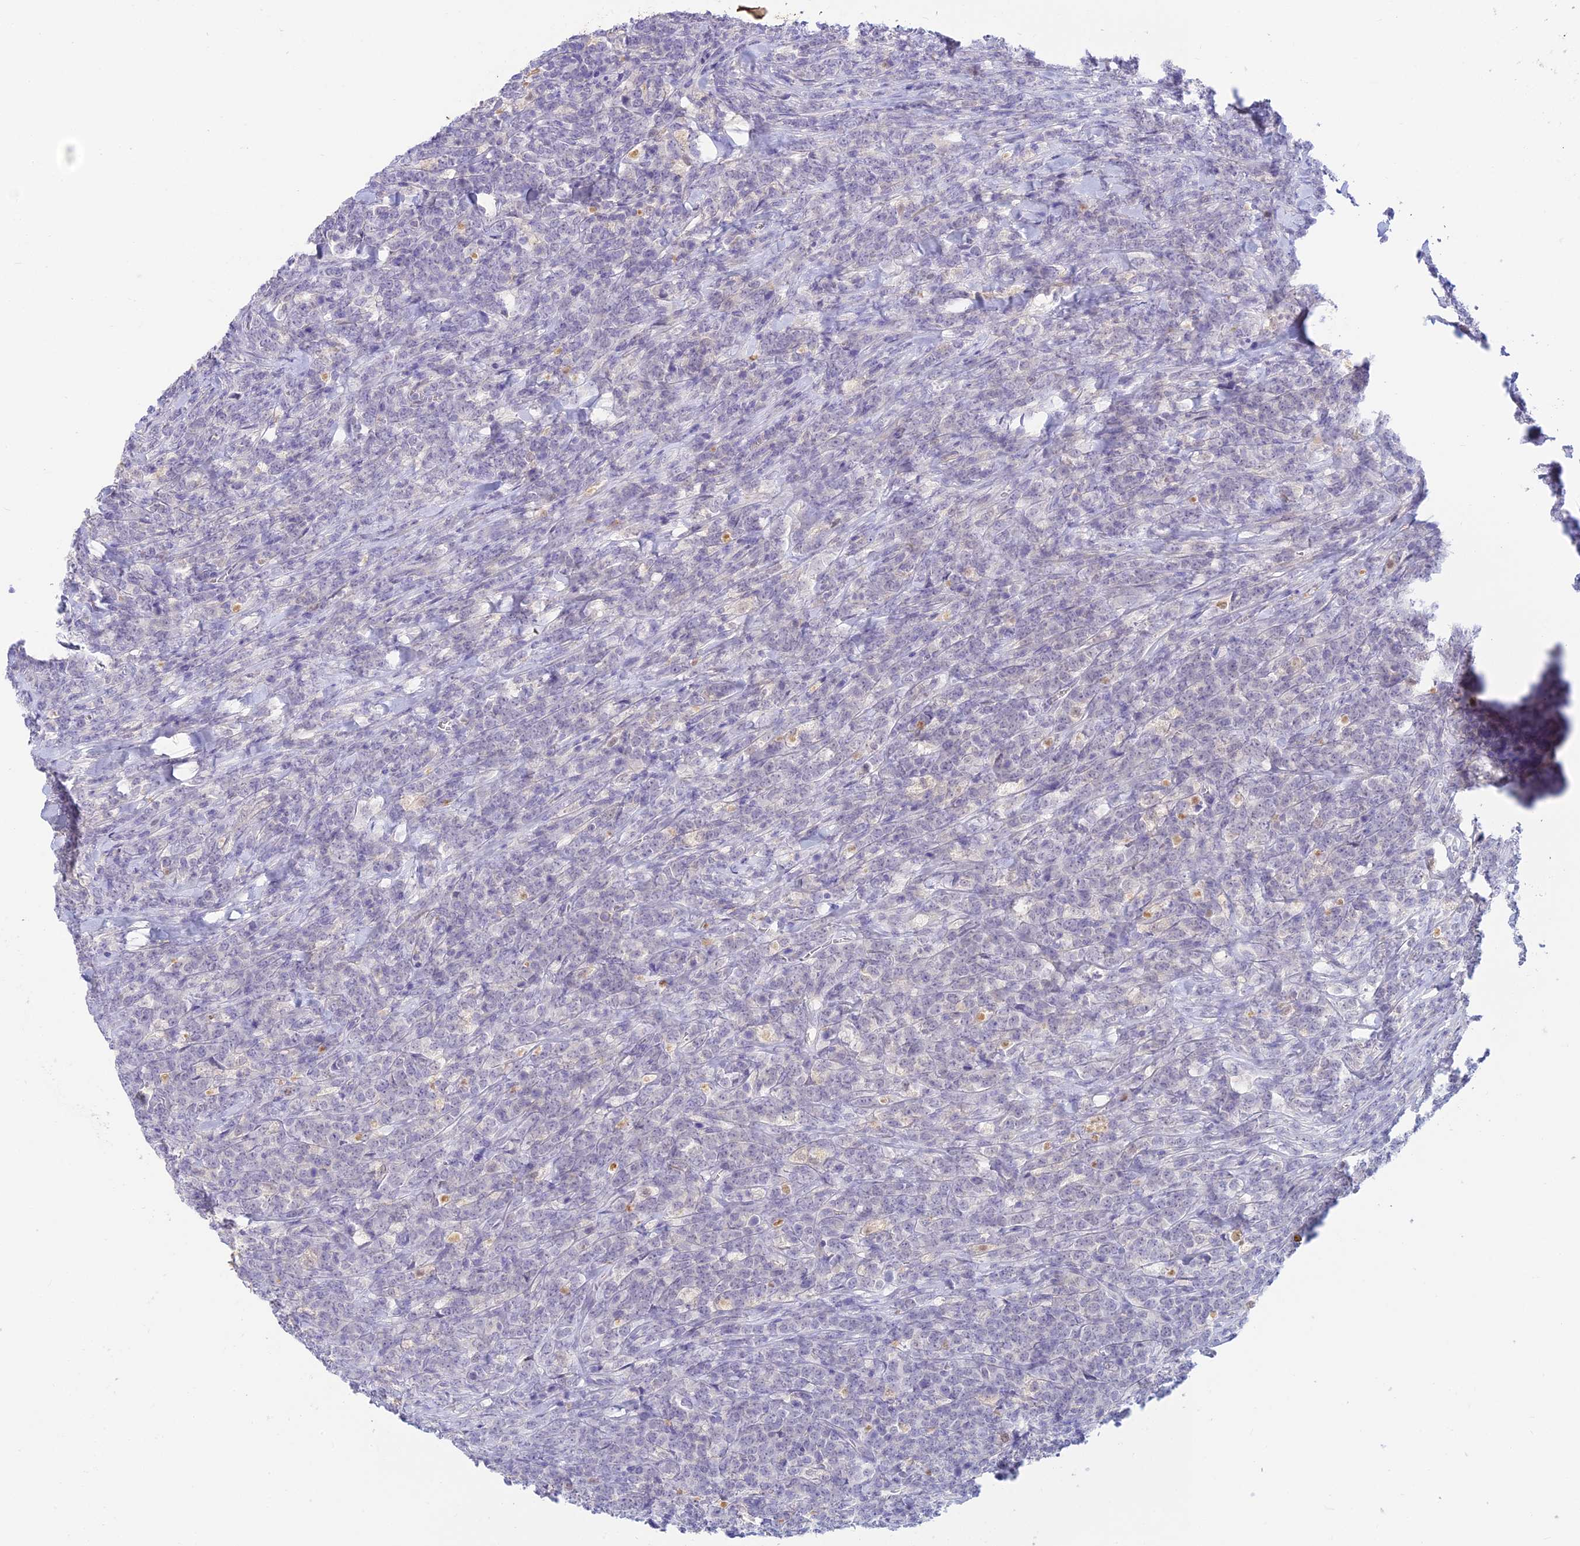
{"staining": {"intensity": "negative", "quantity": "none", "location": "none"}, "tissue": "lymphoma", "cell_type": "Tumor cells", "image_type": "cancer", "snomed": [{"axis": "morphology", "description": "Malignant lymphoma, non-Hodgkin's type, High grade"}, {"axis": "topography", "description": "Small intestine"}], "caption": "DAB immunohistochemical staining of human malignant lymphoma, non-Hodgkin's type (high-grade) reveals no significant staining in tumor cells.", "gene": "INTS13", "patient": {"sex": "male", "age": 8}}